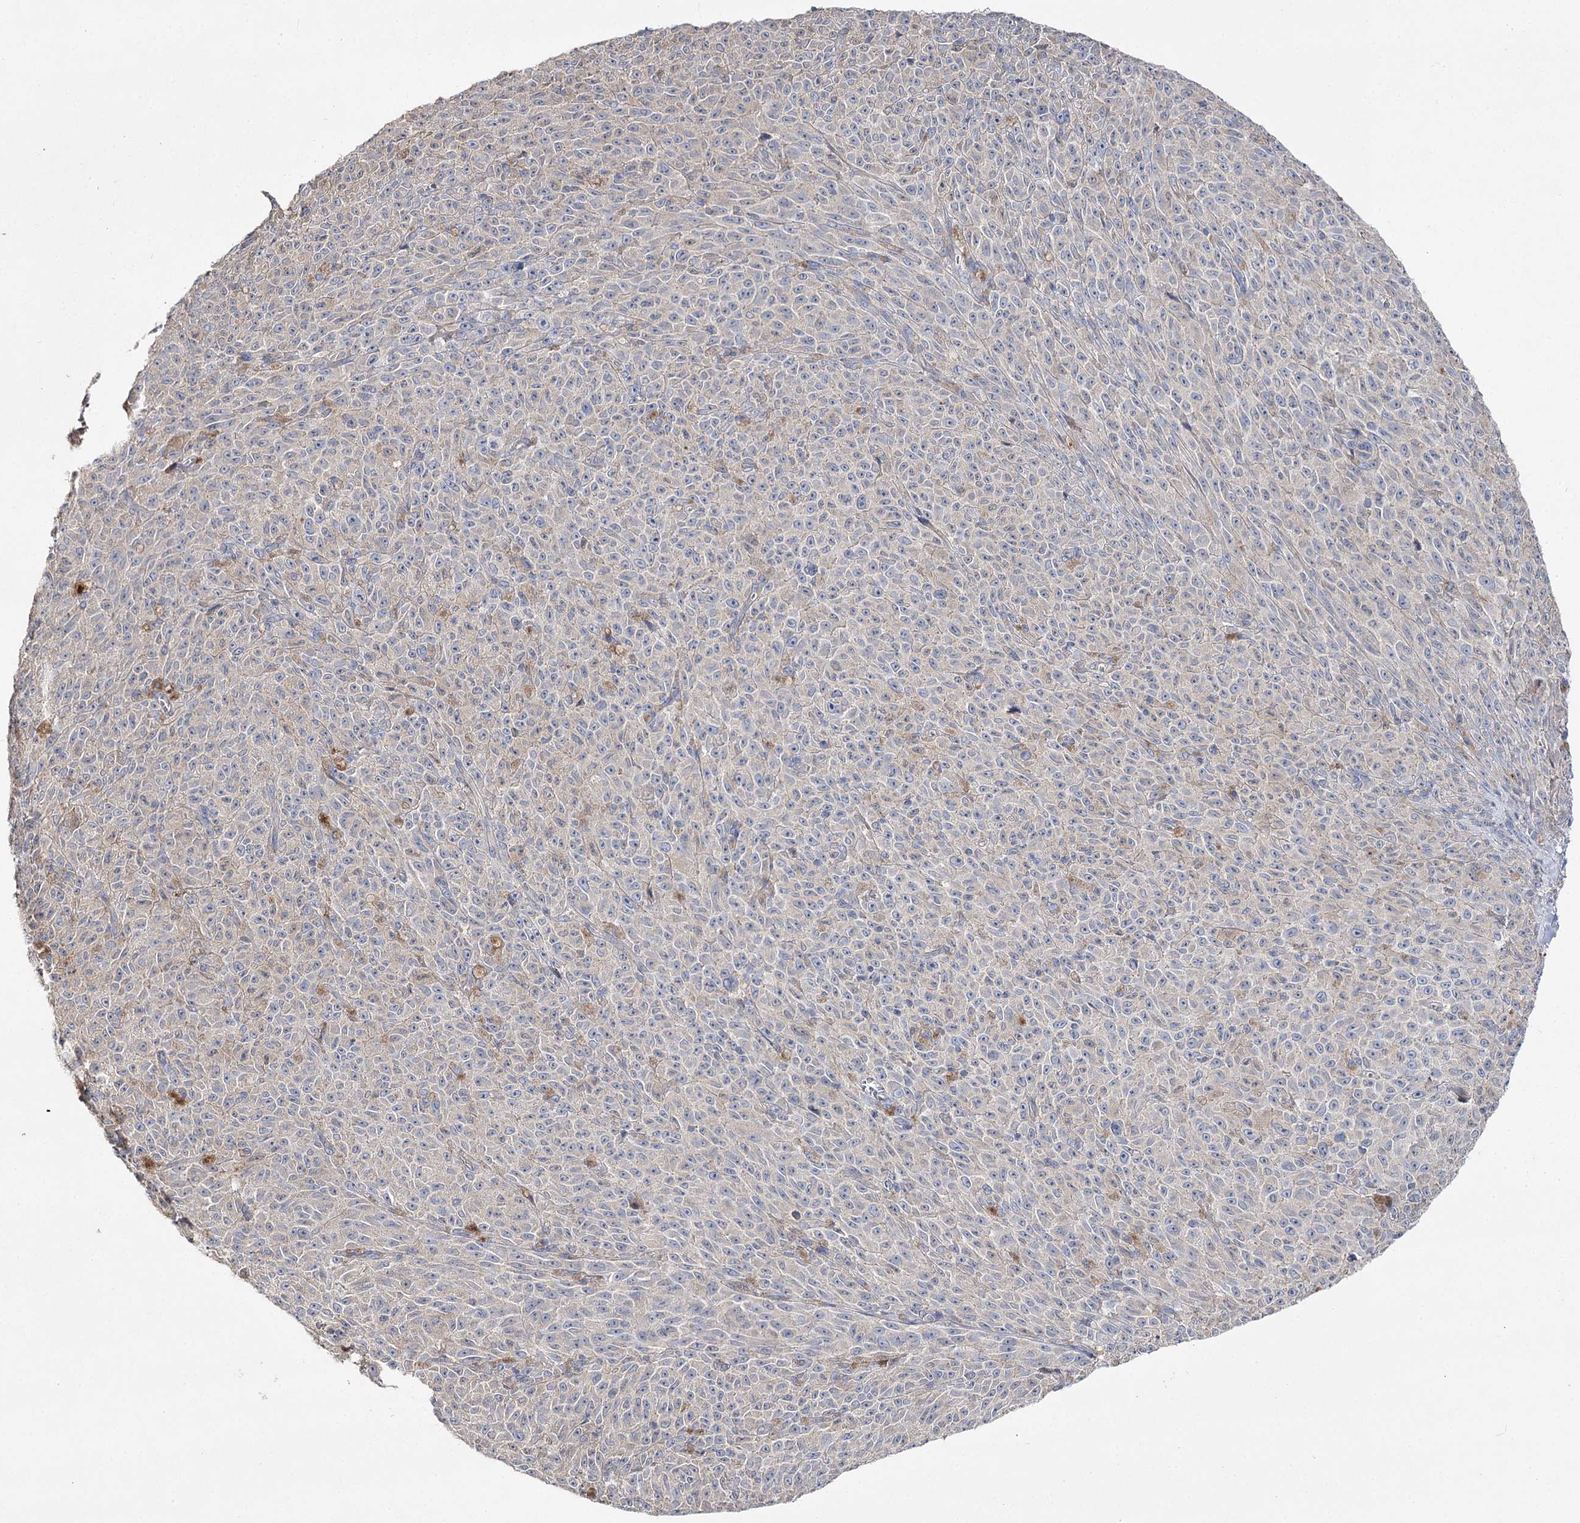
{"staining": {"intensity": "negative", "quantity": "none", "location": "none"}, "tissue": "melanoma", "cell_type": "Tumor cells", "image_type": "cancer", "snomed": [{"axis": "morphology", "description": "Malignant melanoma, NOS"}, {"axis": "topography", "description": "Skin"}], "caption": "Immunohistochemical staining of human melanoma displays no significant staining in tumor cells.", "gene": "AURKC", "patient": {"sex": "female", "age": 82}}